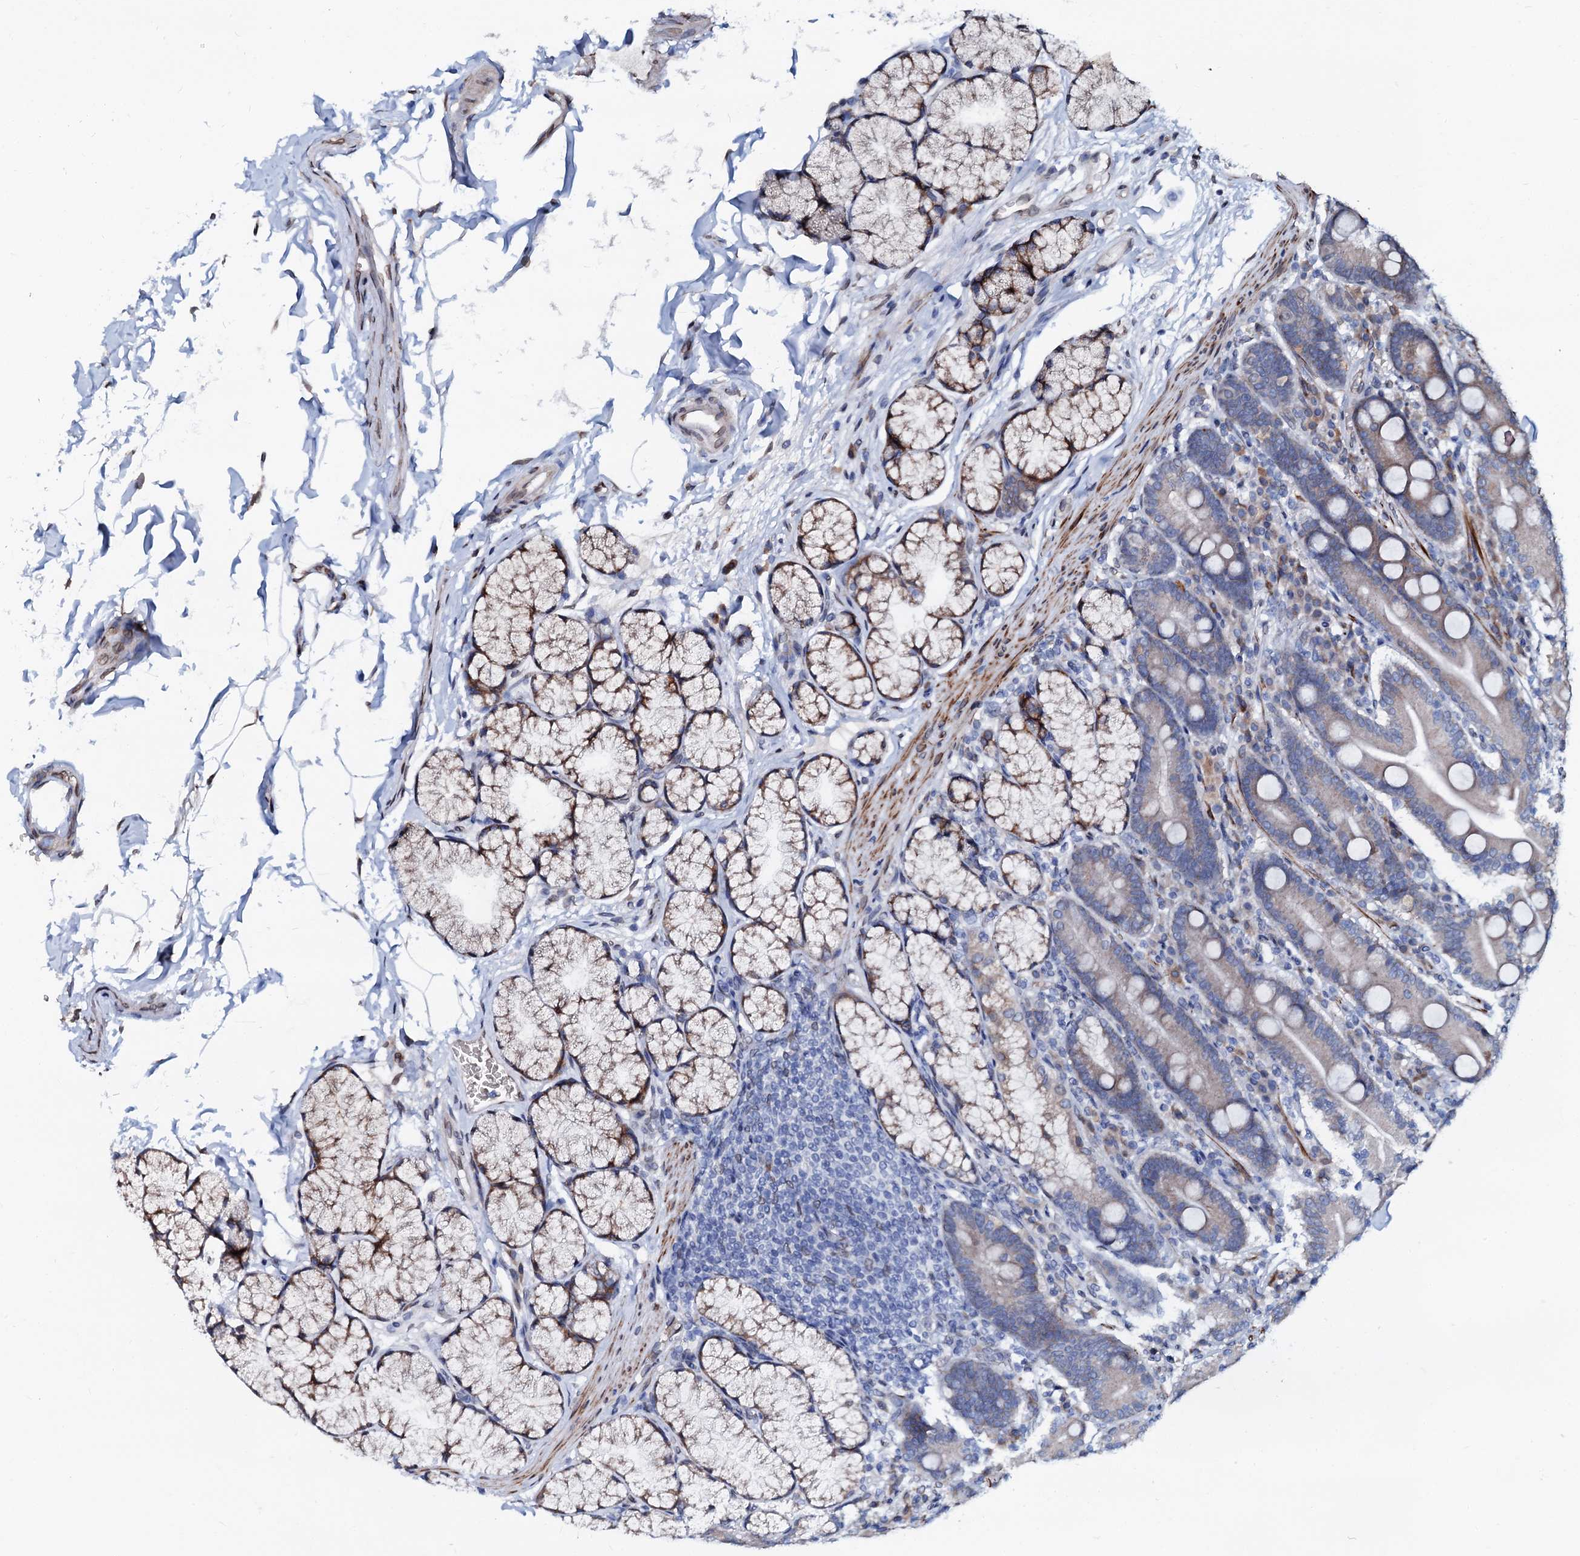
{"staining": {"intensity": "weak", "quantity": "25%-75%", "location": "cytoplasmic/membranous"}, "tissue": "duodenum", "cell_type": "Glandular cells", "image_type": "normal", "snomed": [{"axis": "morphology", "description": "Normal tissue, NOS"}, {"axis": "topography", "description": "Duodenum"}], "caption": "This is a micrograph of immunohistochemistry staining of benign duodenum, which shows weak expression in the cytoplasmic/membranous of glandular cells.", "gene": "NRP2", "patient": {"sex": "male", "age": 35}}